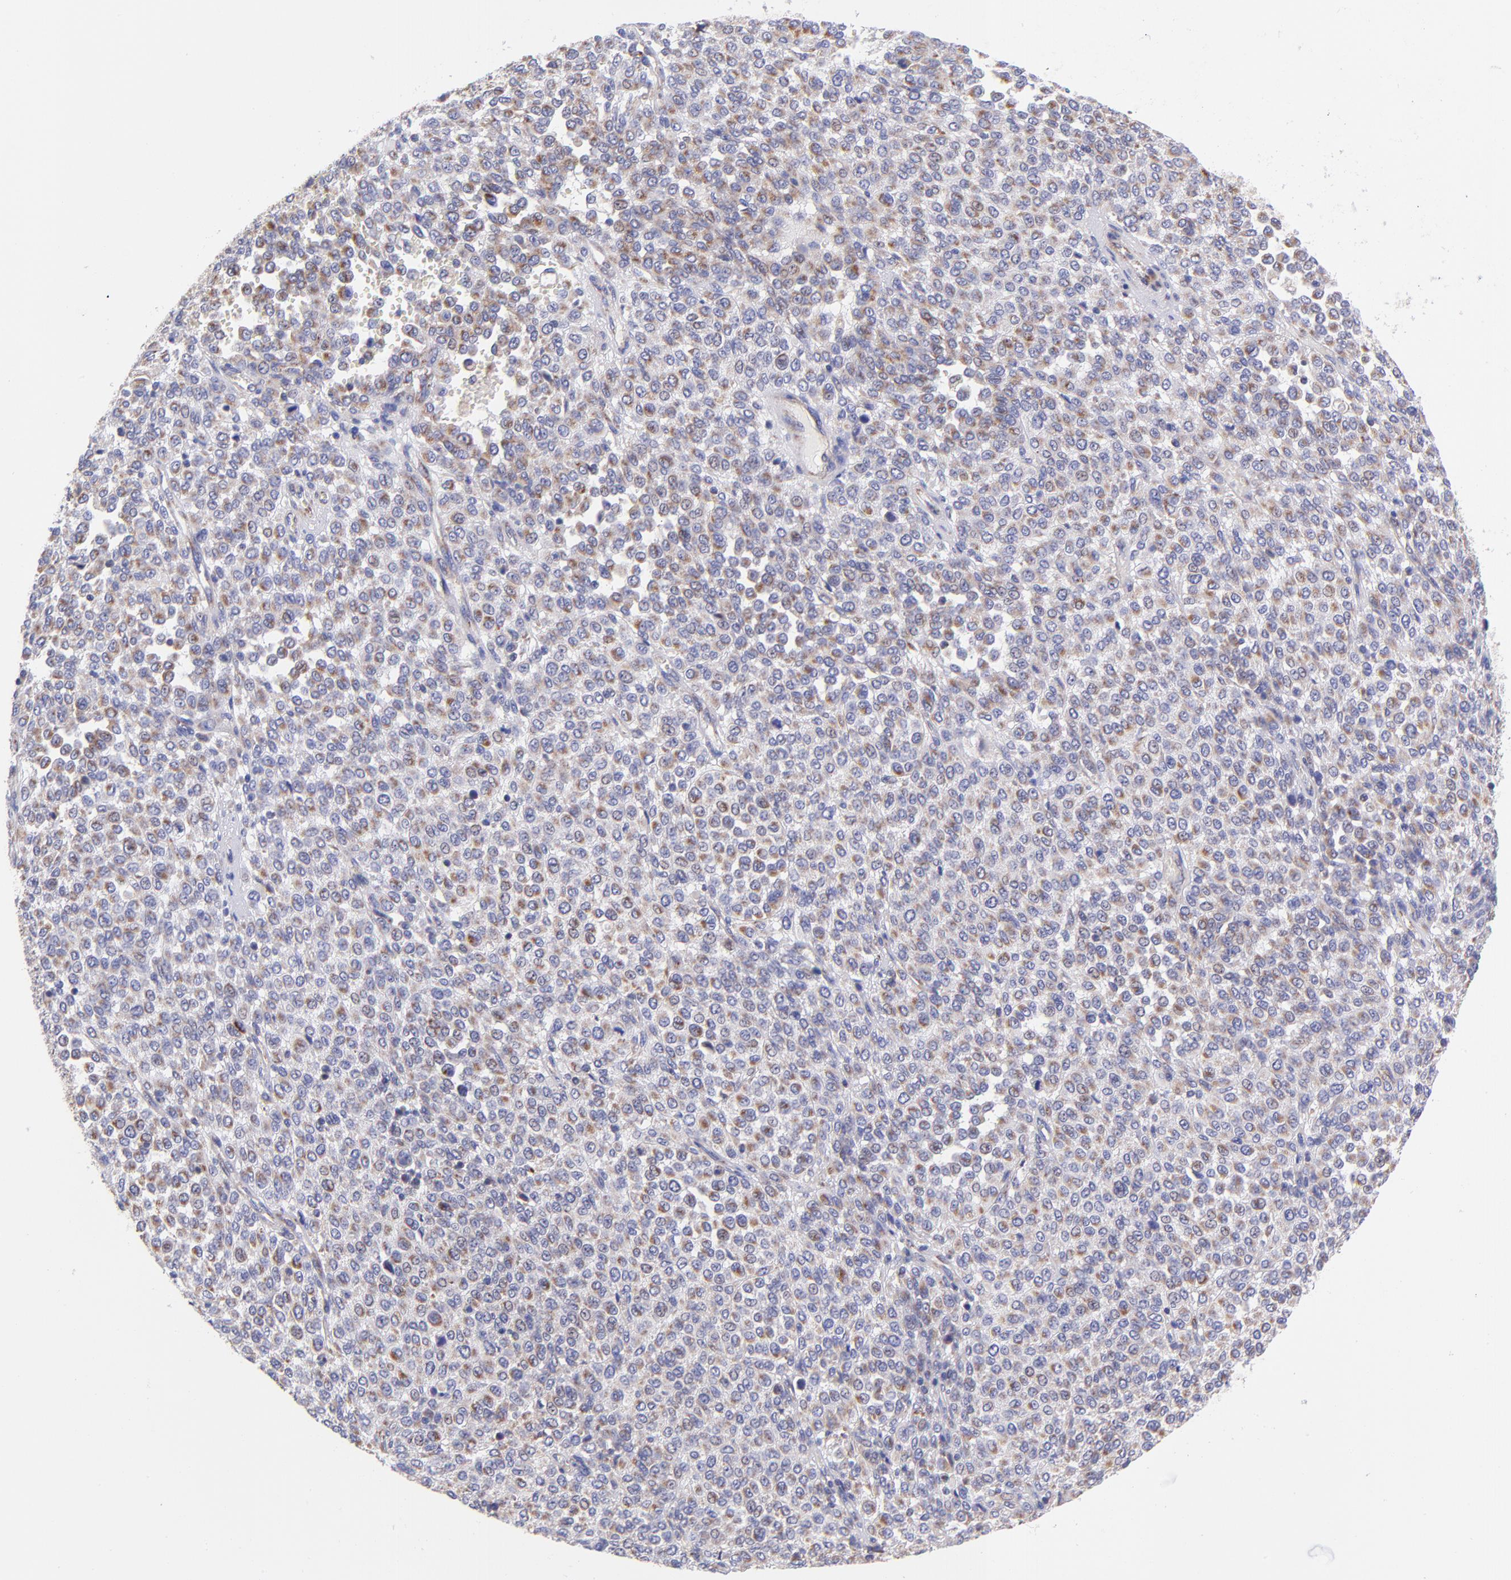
{"staining": {"intensity": "moderate", "quantity": "25%-75%", "location": "cytoplasmic/membranous"}, "tissue": "melanoma", "cell_type": "Tumor cells", "image_type": "cancer", "snomed": [{"axis": "morphology", "description": "Malignant melanoma, Metastatic site"}, {"axis": "topography", "description": "Pancreas"}], "caption": "Malignant melanoma (metastatic site) stained for a protein shows moderate cytoplasmic/membranous positivity in tumor cells.", "gene": "NDUFB7", "patient": {"sex": "female", "age": 30}}